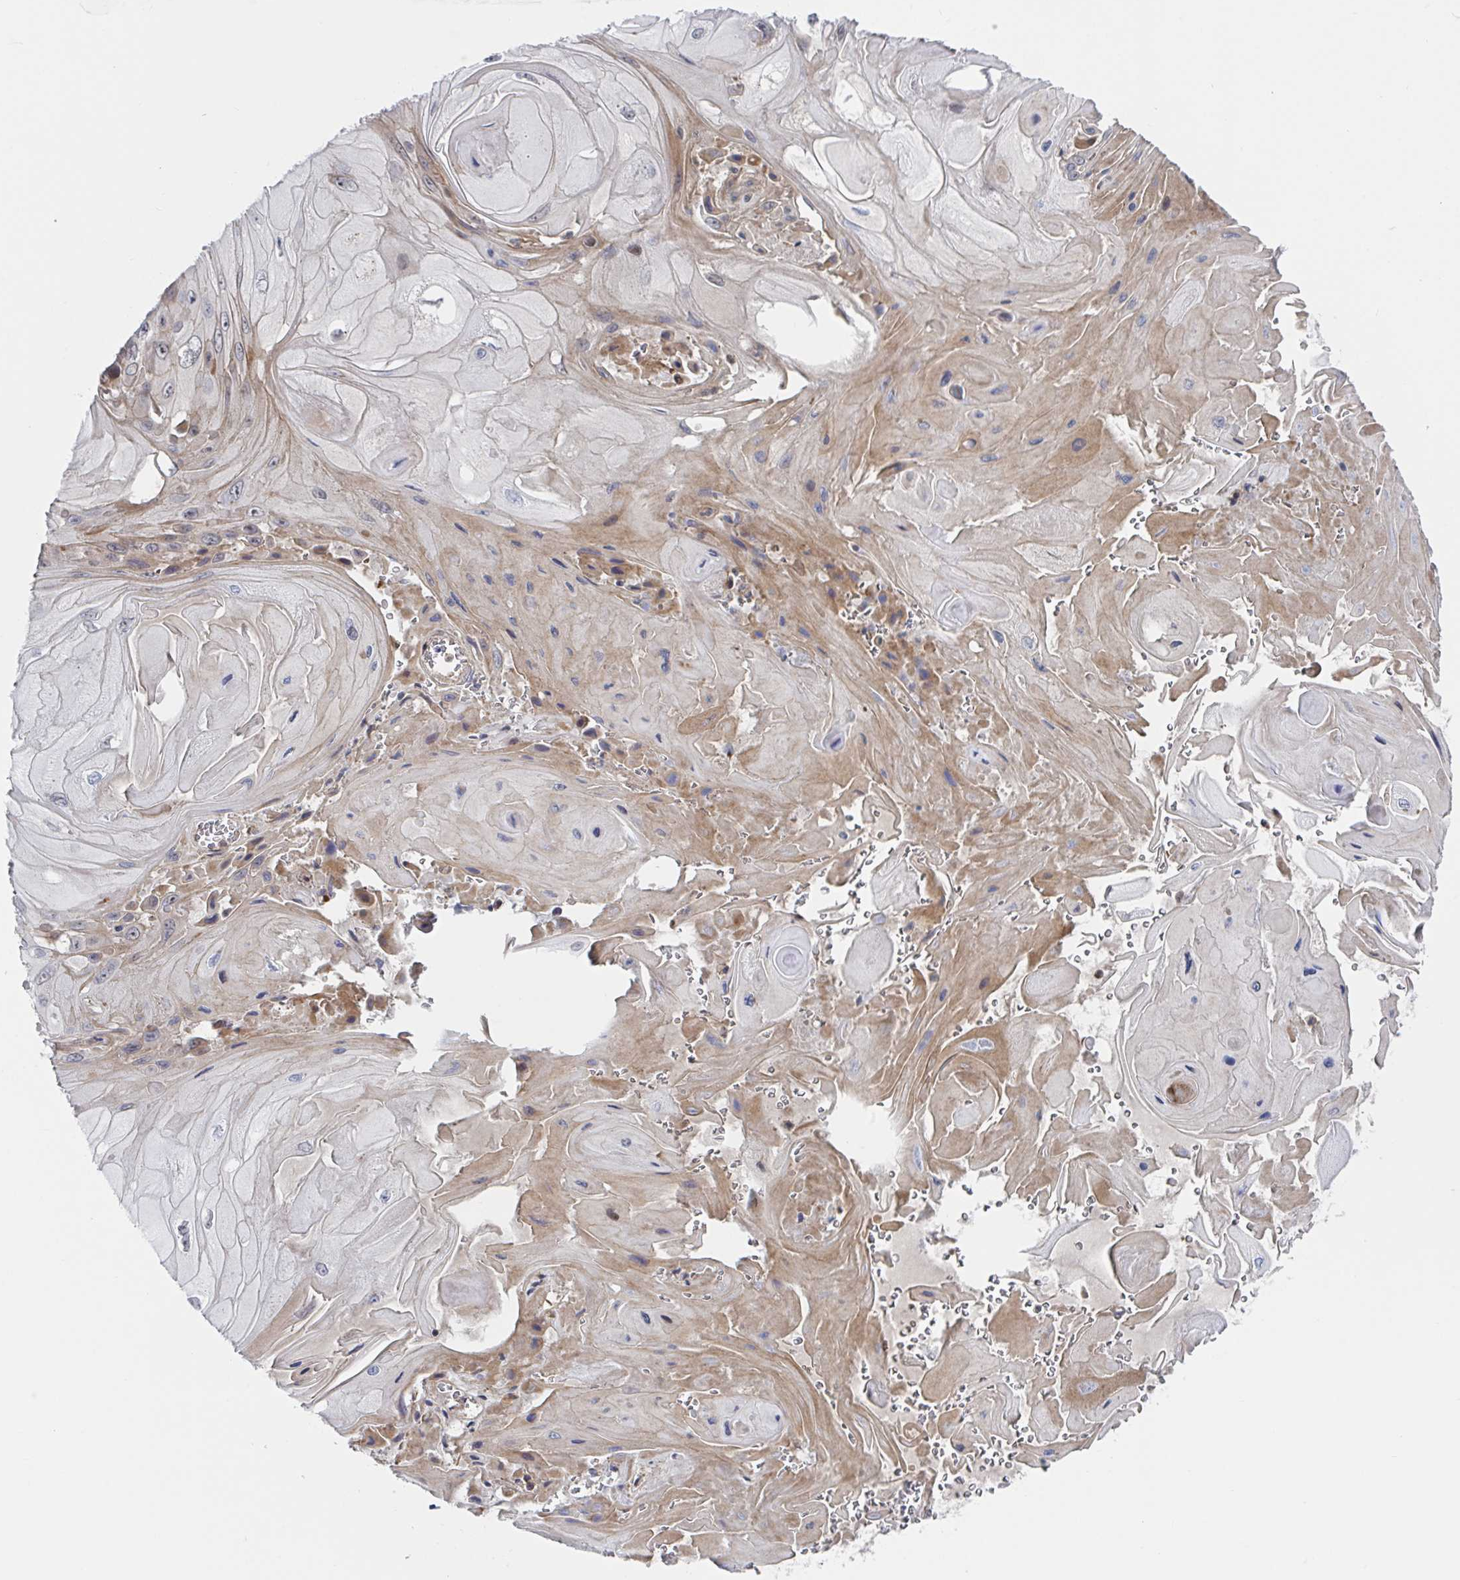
{"staining": {"intensity": "weak", "quantity": "<25%", "location": "cytoplasmic/membranous"}, "tissue": "skin cancer", "cell_type": "Tumor cells", "image_type": "cancer", "snomed": [{"axis": "morphology", "description": "Squamous cell carcinoma, NOS"}, {"axis": "topography", "description": "Skin"}], "caption": "Skin cancer stained for a protein using IHC demonstrates no staining tumor cells.", "gene": "DHRS12", "patient": {"sex": "female", "age": 94}}